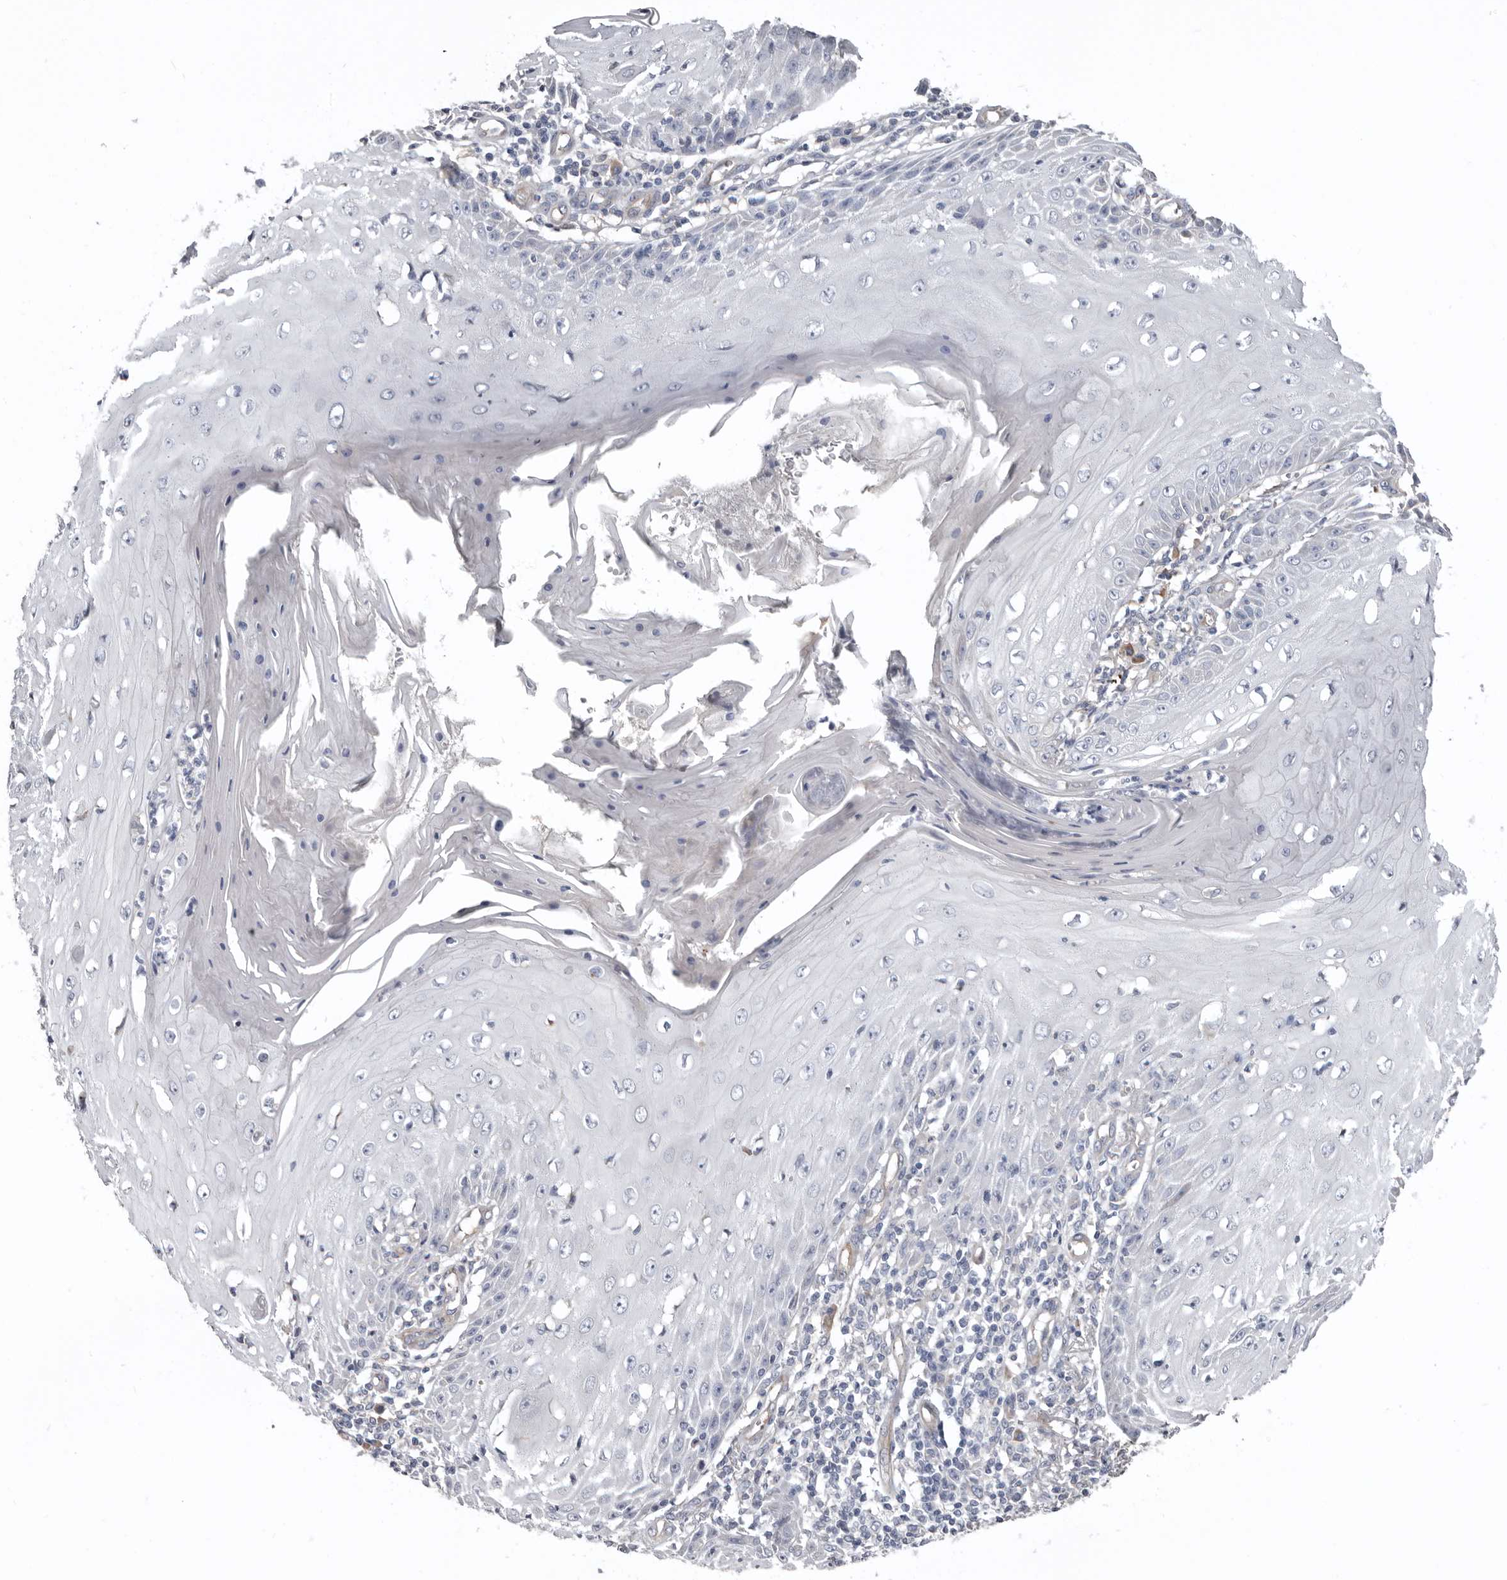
{"staining": {"intensity": "negative", "quantity": "none", "location": "none"}, "tissue": "skin cancer", "cell_type": "Tumor cells", "image_type": "cancer", "snomed": [{"axis": "morphology", "description": "Squamous cell carcinoma, NOS"}, {"axis": "topography", "description": "Skin"}], "caption": "A high-resolution micrograph shows immunohistochemistry staining of squamous cell carcinoma (skin), which exhibits no significant positivity in tumor cells.", "gene": "ZNF114", "patient": {"sex": "female", "age": 73}}